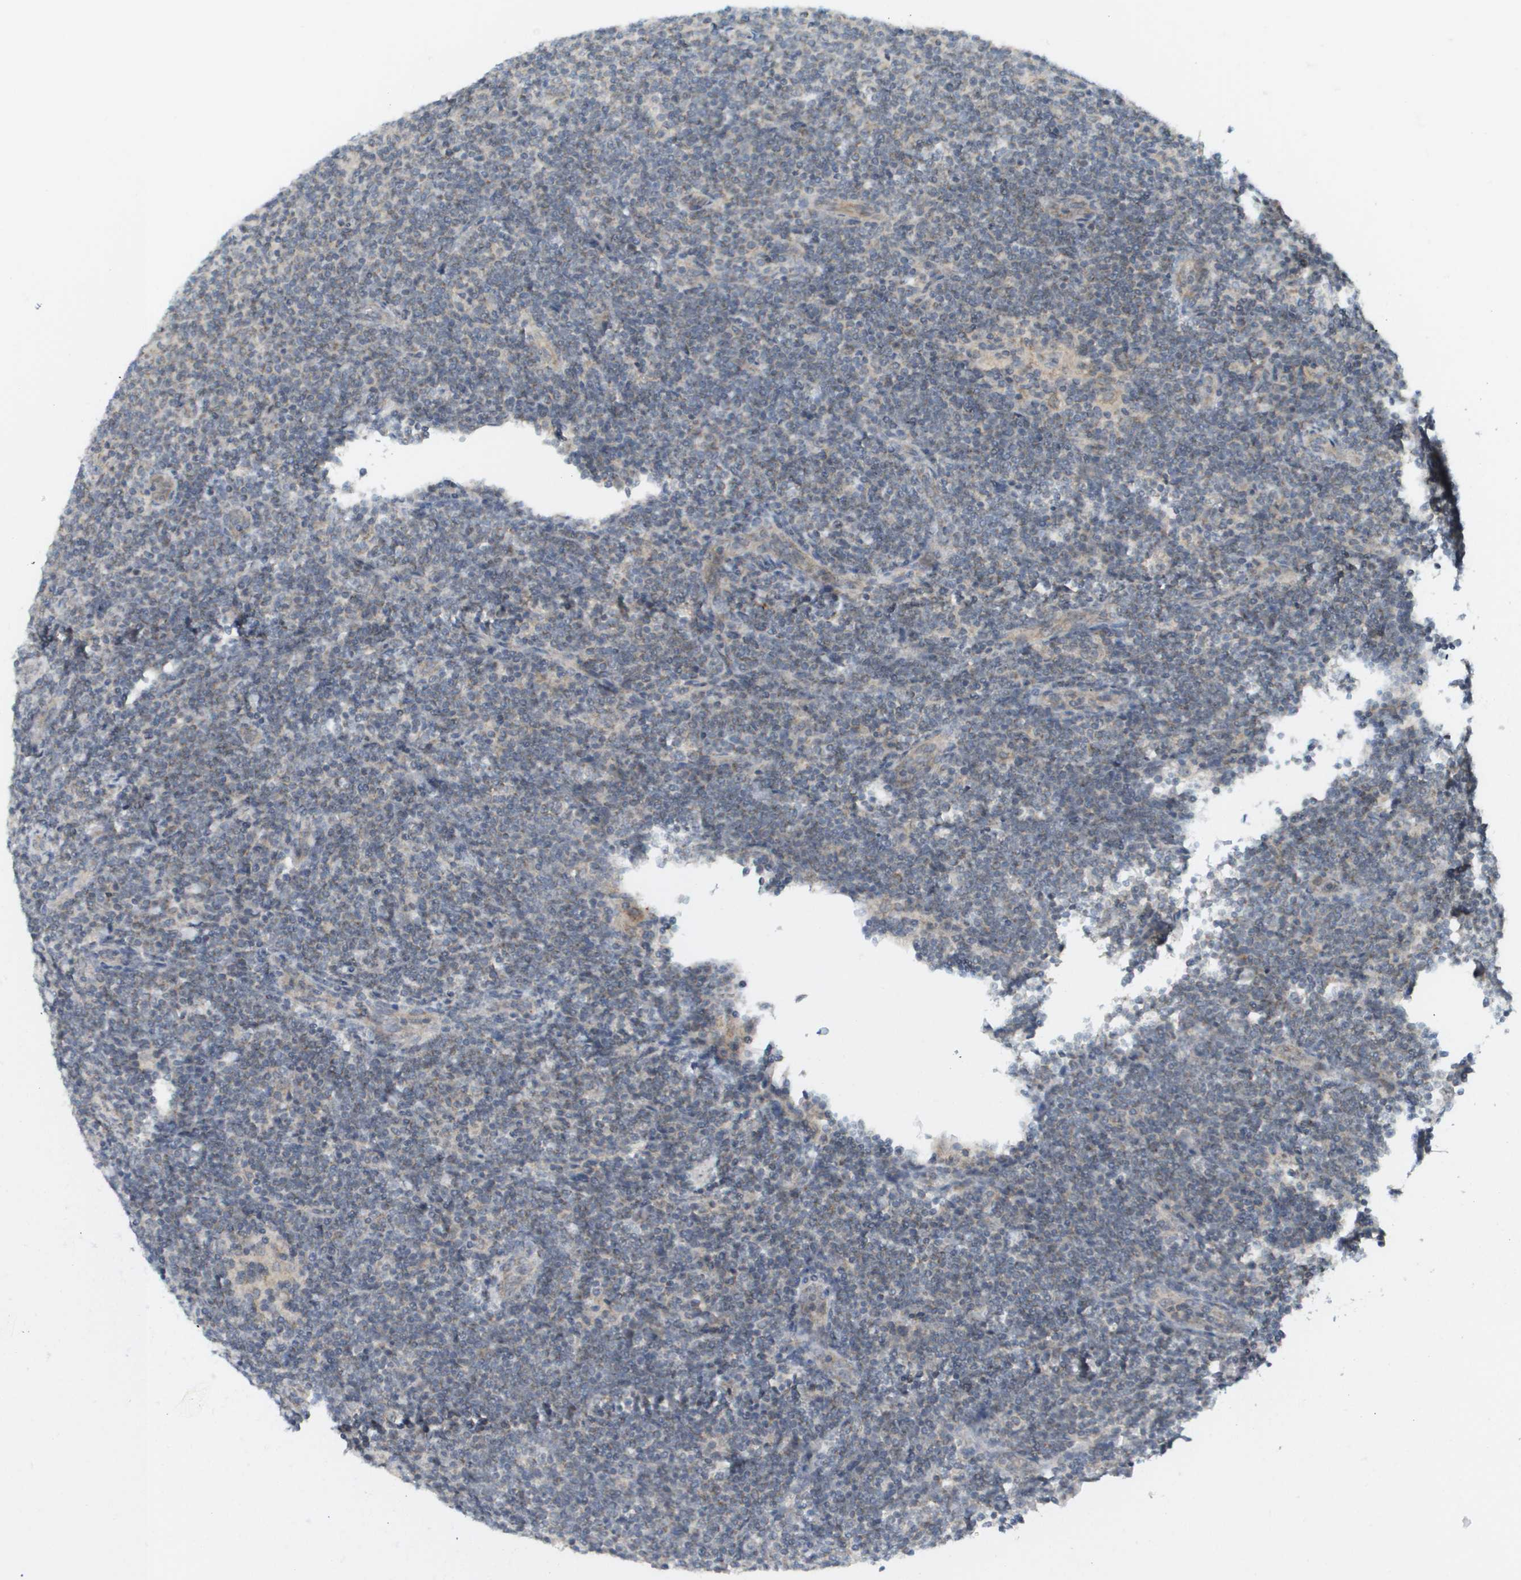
{"staining": {"intensity": "weak", "quantity": "<25%", "location": "cytoplasmic/membranous"}, "tissue": "lymphoma", "cell_type": "Tumor cells", "image_type": "cancer", "snomed": [{"axis": "morphology", "description": "Malignant lymphoma, non-Hodgkin's type, Low grade"}, {"axis": "topography", "description": "Lymph node"}], "caption": "Tumor cells are negative for protein expression in human malignant lymphoma, non-Hodgkin's type (low-grade).", "gene": "PROC", "patient": {"sex": "male", "age": 66}}